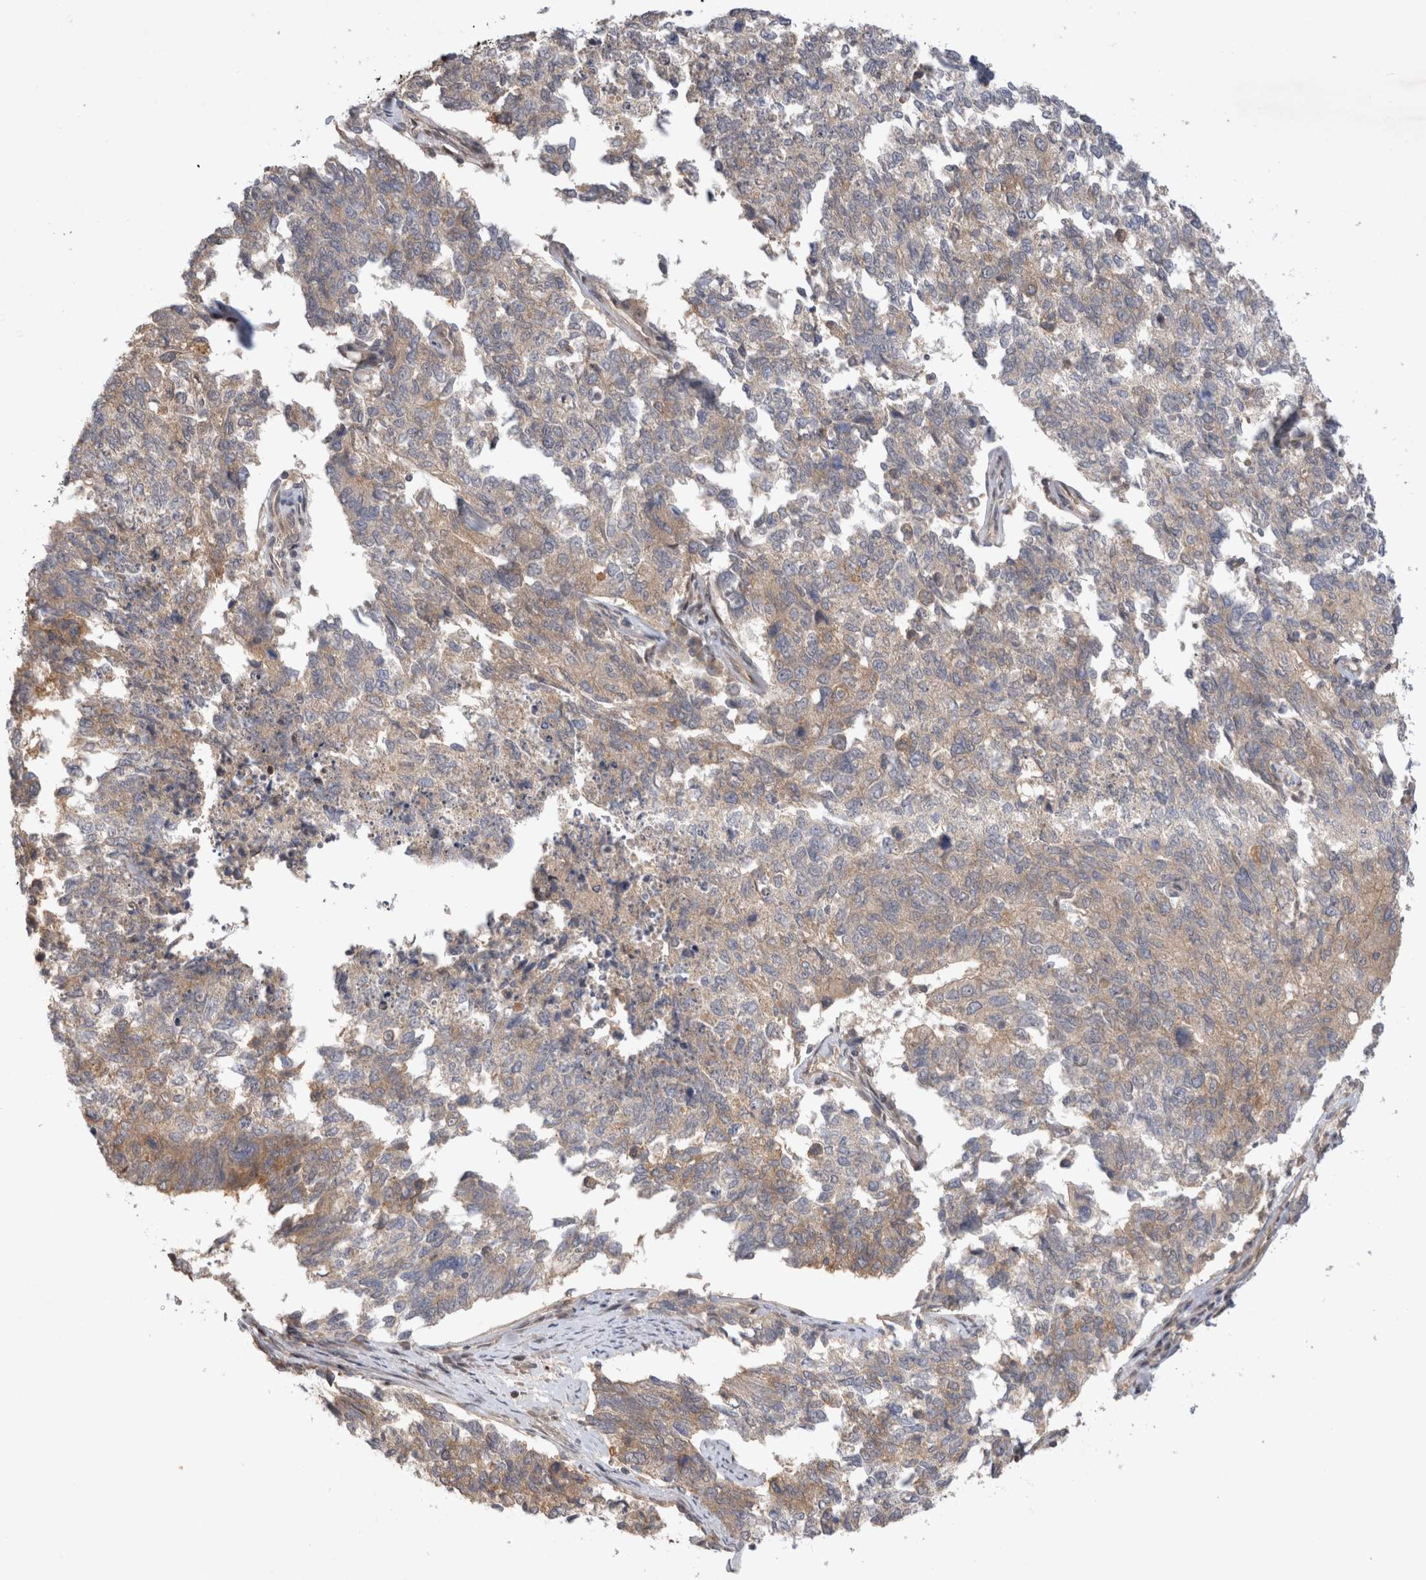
{"staining": {"intensity": "moderate", "quantity": "25%-75%", "location": "cytoplasmic/membranous"}, "tissue": "cervical cancer", "cell_type": "Tumor cells", "image_type": "cancer", "snomed": [{"axis": "morphology", "description": "Squamous cell carcinoma, NOS"}, {"axis": "topography", "description": "Cervix"}], "caption": "The histopathology image demonstrates staining of squamous cell carcinoma (cervical), revealing moderate cytoplasmic/membranous protein staining (brown color) within tumor cells.", "gene": "HTT", "patient": {"sex": "female", "age": 63}}